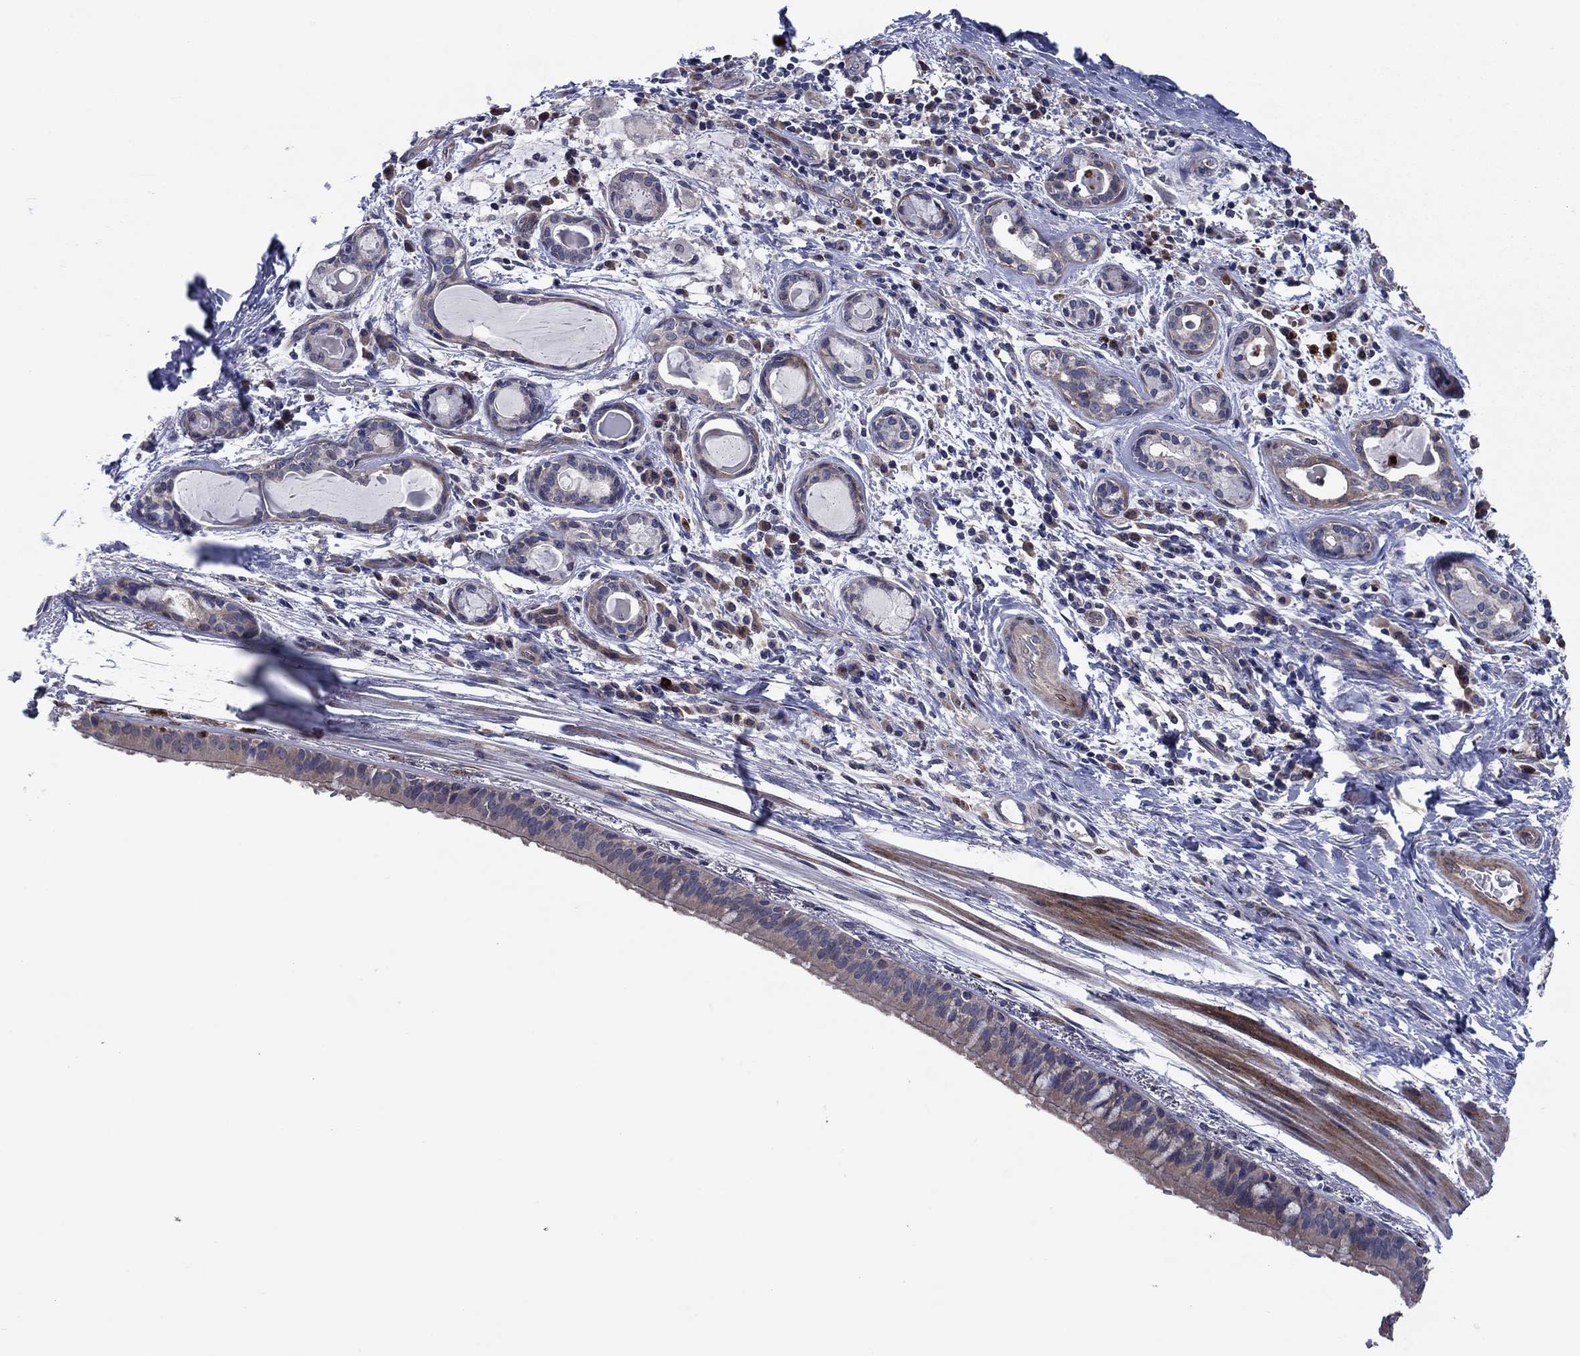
{"staining": {"intensity": "moderate", "quantity": "<25%", "location": "cytoplasmic/membranous"}, "tissue": "bronchus", "cell_type": "Respiratory epithelial cells", "image_type": "normal", "snomed": [{"axis": "morphology", "description": "Normal tissue, NOS"}, {"axis": "morphology", "description": "Squamous cell carcinoma, NOS"}, {"axis": "topography", "description": "Bronchus"}, {"axis": "topography", "description": "Lung"}], "caption": "Immunohistochemistry (IHC) image of unremarkable bronchus stained for a protein (brown), which exhibits low levels of moderate cytoplasmic/membranous expression in approximately <25% of respiratory epithelial cells.", "gene": "MSRB1", "patient": {"sex": "male", "age": 69}}